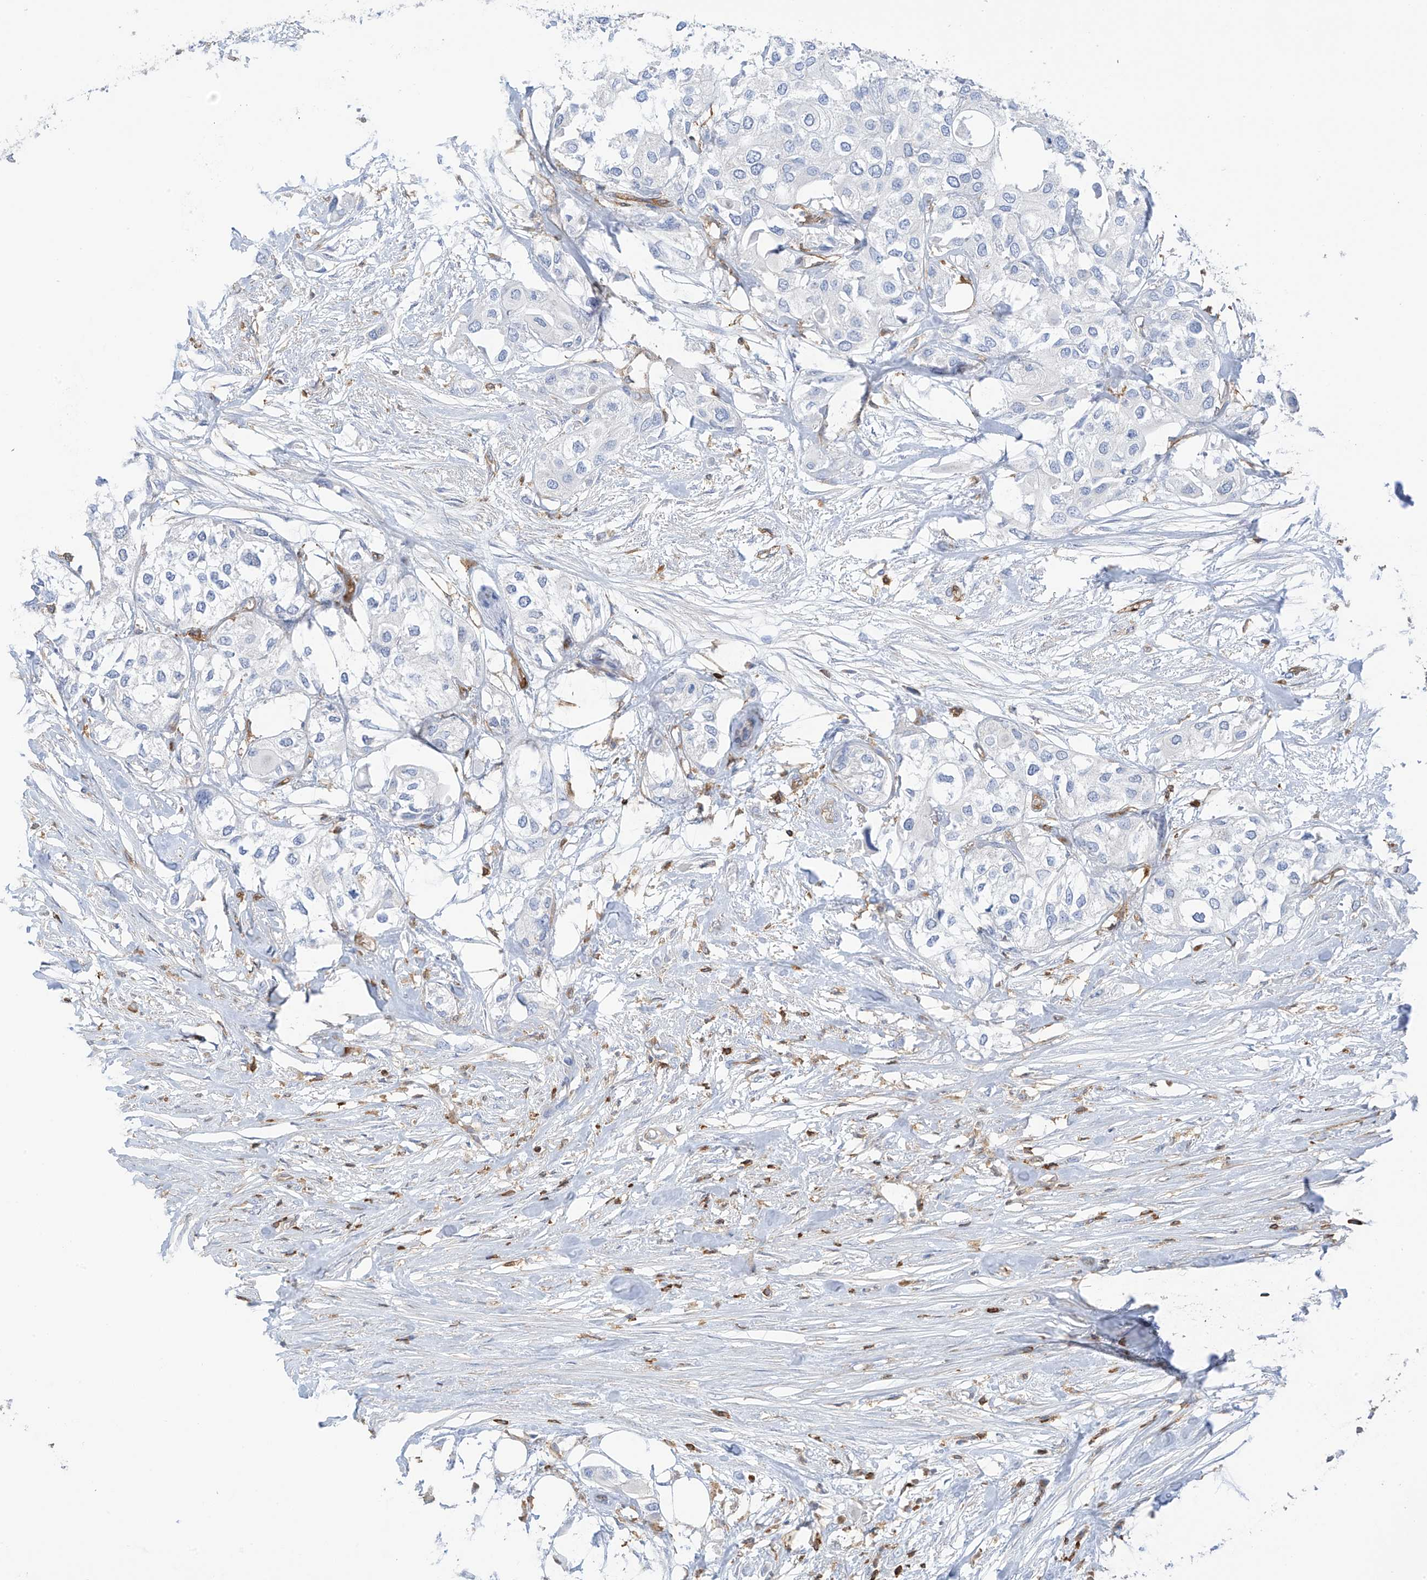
{"staining": {"intensity": "negative", "quantity": "none", "location": "none"}, "tissue": "urothelial cancer", "cell_type": "Tumor cells", "image_type": "cancer", "snomed": [{"axis": "morphology", "description": "Urothelial carcinoma, High grade"}, {"axis": "topography", "description": "Urinary bladder"}], "caption": "Protein analysis of high-grade urothelial carcinoma shows no significant positivity in tumor cells.", "gene": "ARHGAP25", "patient": {"sex": "male", "age": 64}}